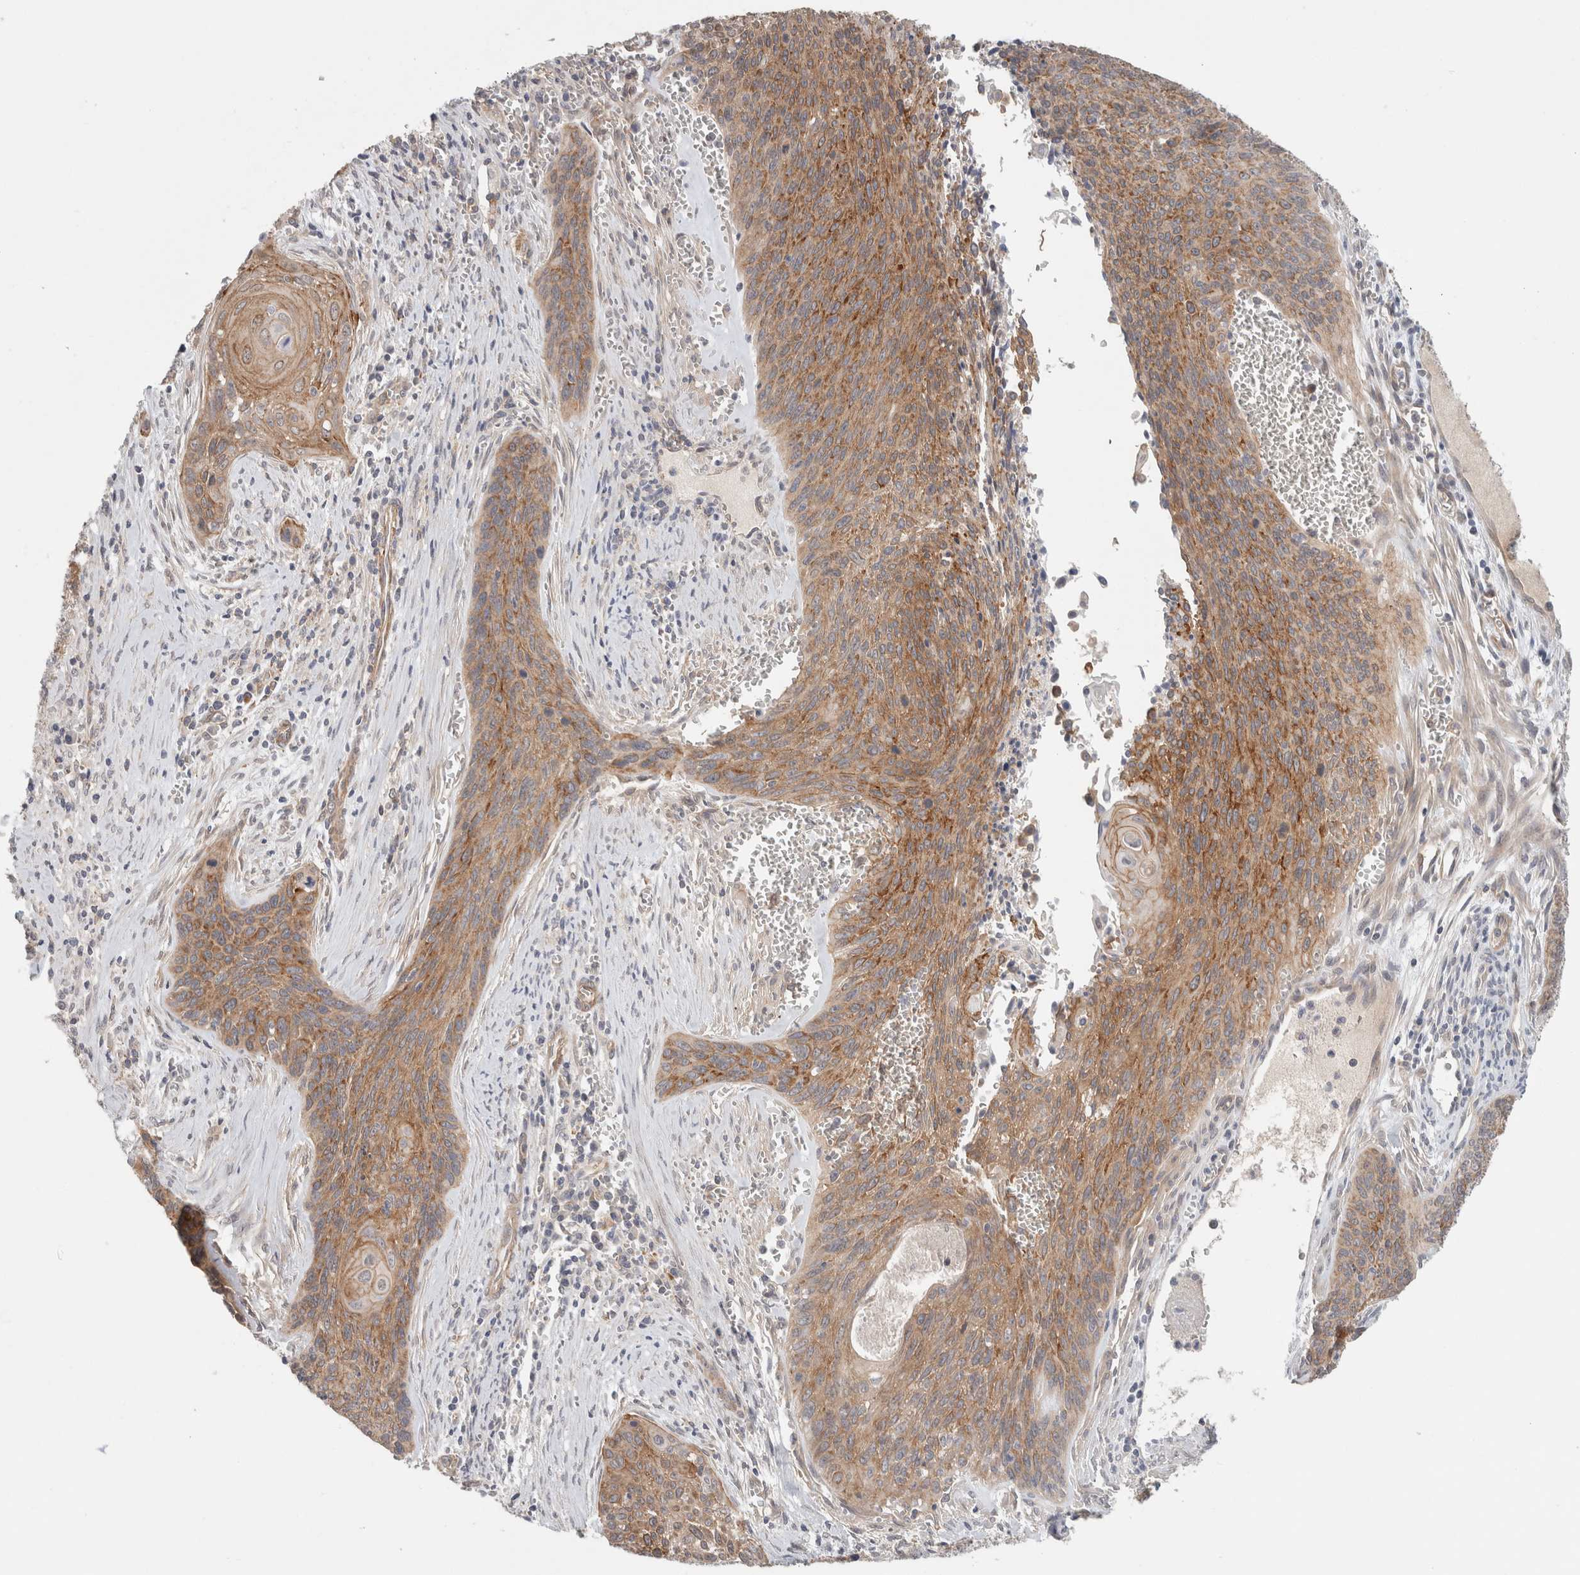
{"staining": {"intensity": "moderate", "quantity": ">75%", "location": "cytoplasmic/membranous"}, "tissue": "cervical cancer", "cell_type": "Tumor cells", "image_type": "cancer", "snomed": [{"axis": "morphology", "description": "Squamous cell carcinoma, NOS"}, {"axis": "topography", "description": "Cervix"}], "caption": "Protein staining of cervical cancer tissue exhibits moderate cytoplasmic/membranous positivity in approximately >75% of tumor cells.", "gene": "RASAL2", "patient": {"sex": "female", "age": 55}}